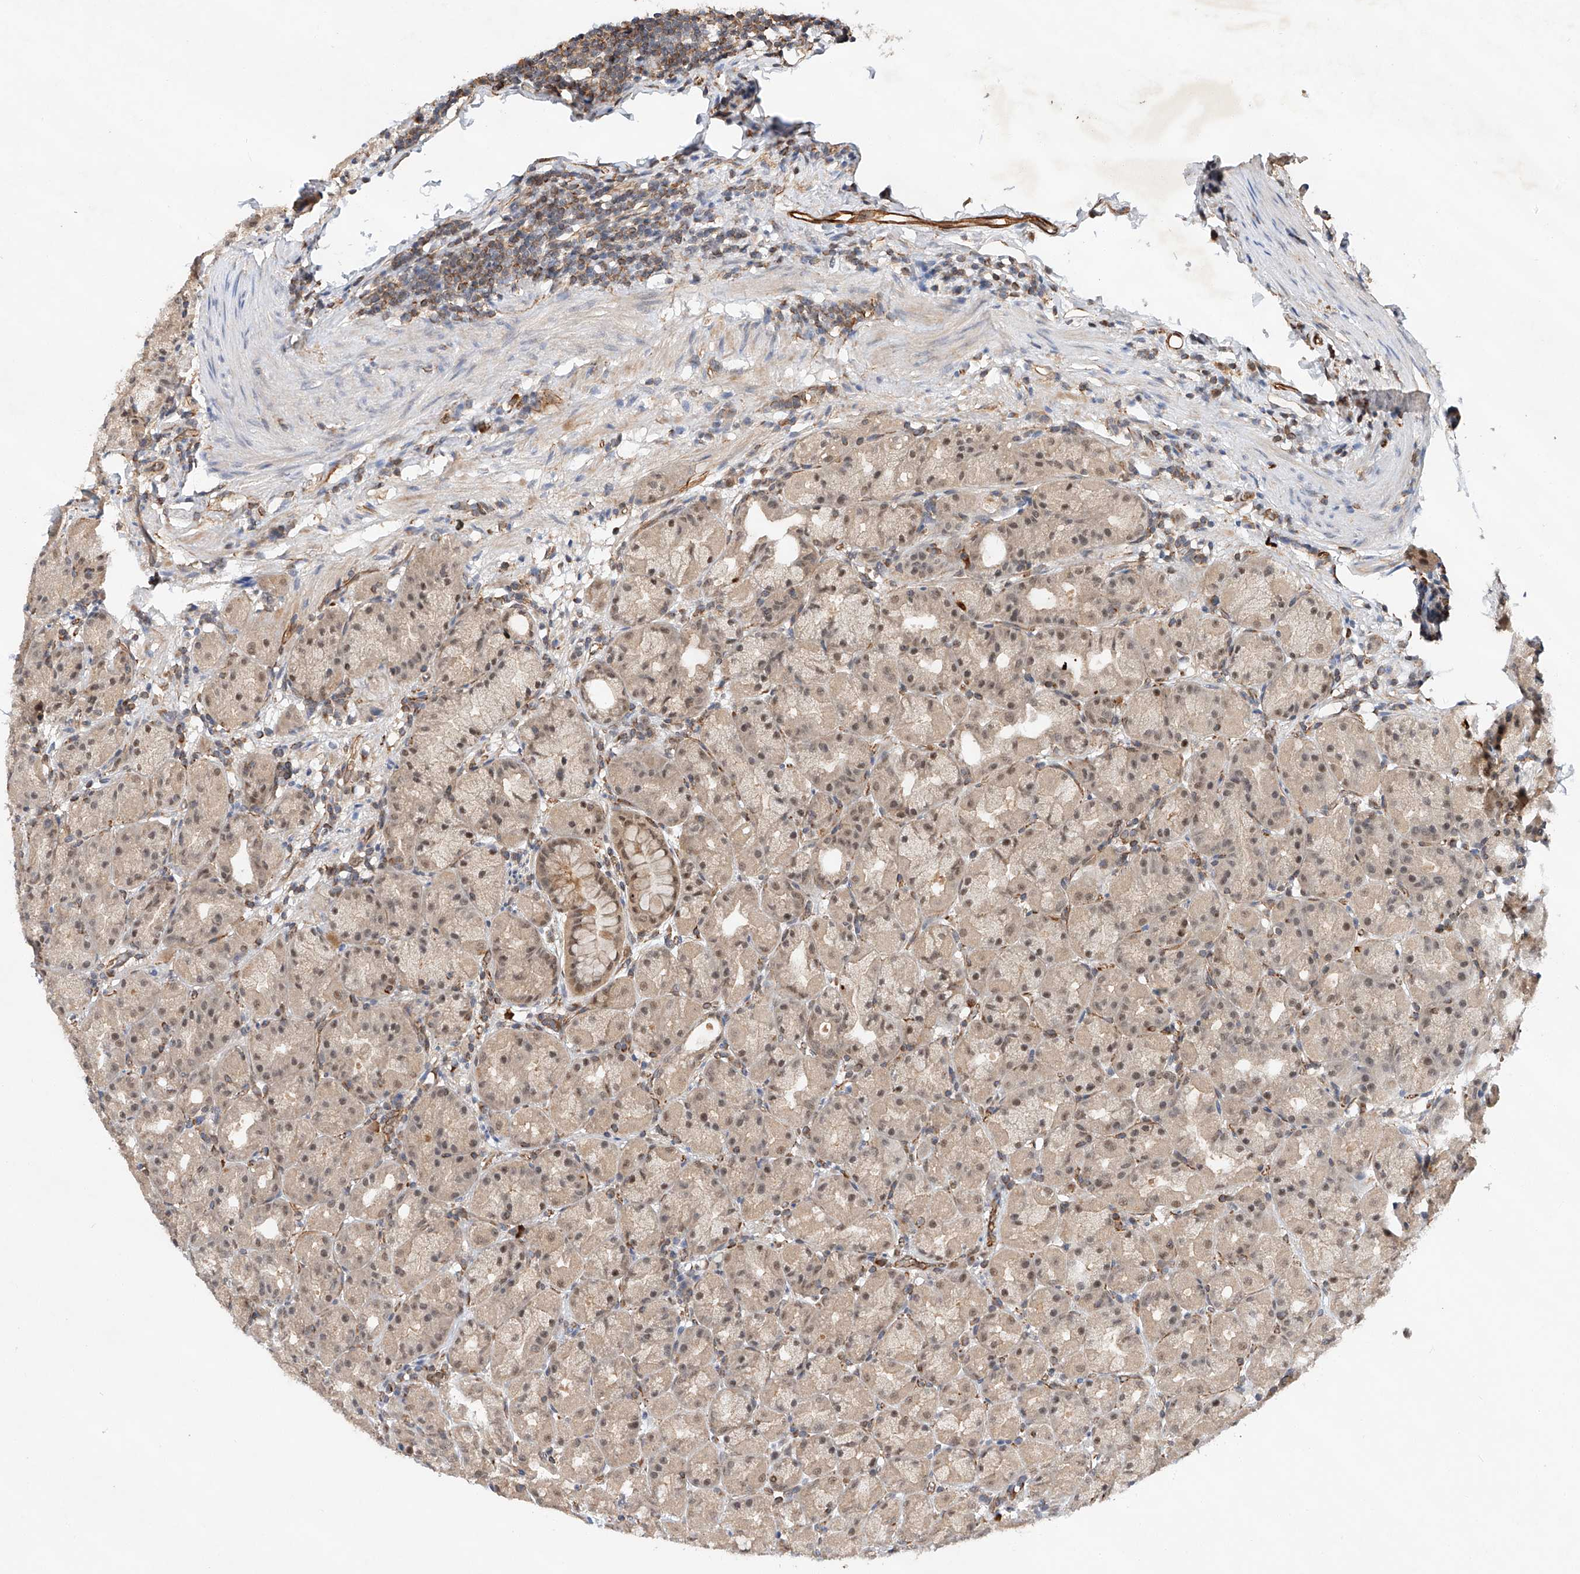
{"staining": {"intensity": "weak", "quantity": "25%-75%", "location": "nuclear"}, "tissue": "stomach", "cell_type": "Glandular cells", "image_type": "normal", "snomed": [{"axis": "morphology", "description": "Normal tissue, NOS"}, {"axis": "topography", "description": "Stomach, upper"}], "caption": "High-power microscopy captured an immunohistochemistry (IHC) histopathology image of normal stomach, revealing weak nuclear positivity in approximately 25%-75% of glandular cells. Using DAB (3,3'-diaminobenzidine) (brown) and hematoxylin (blue) stains, captured at high magnification using brightfield microscopy.", "gene": "AMD1", "patient": {"sex": "male", "age": 68}}